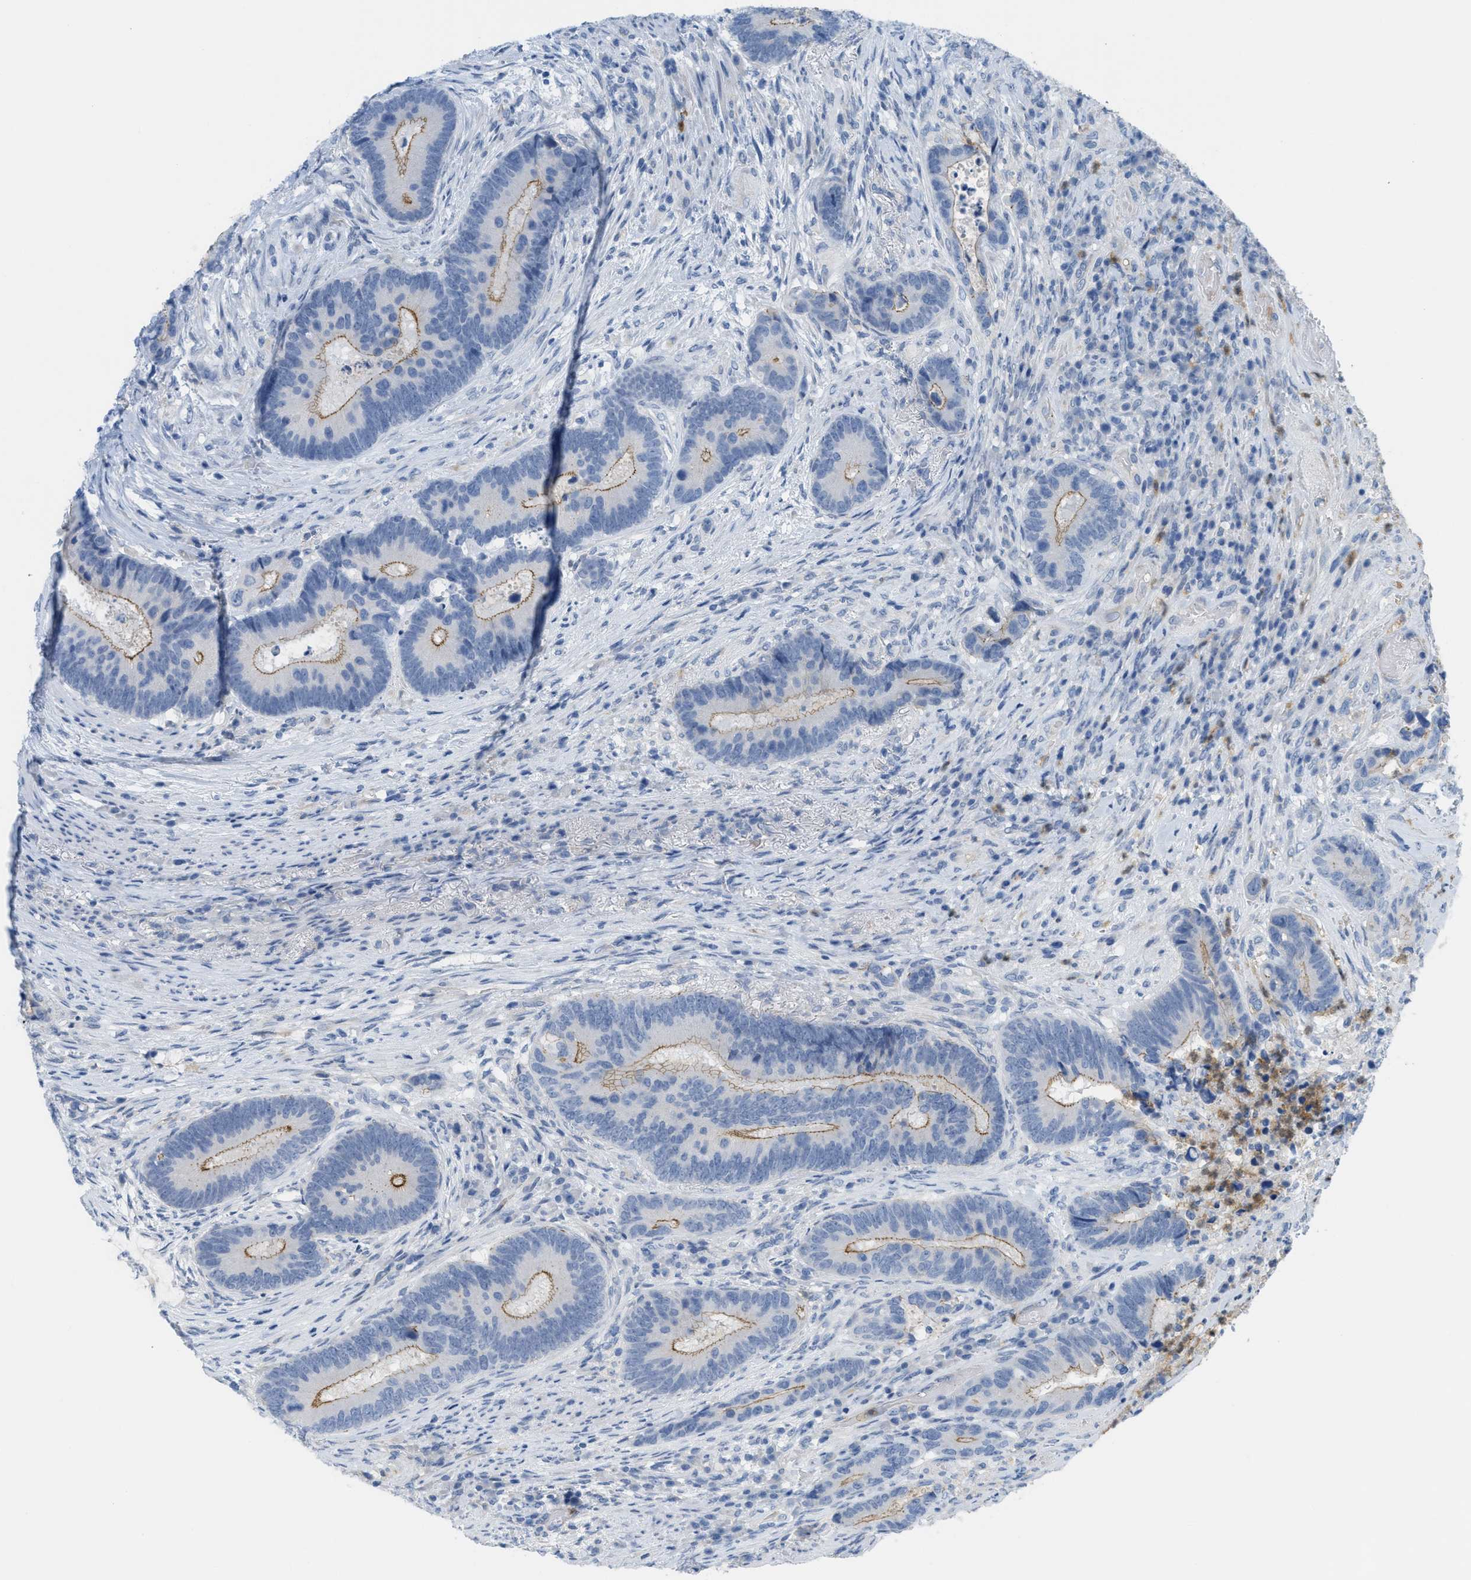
{"staining": {"intensity": "weak", "quantity": "25%-75%", "location": "cytoplasmic/membranous"}, "tissue": "colorectal cancer", "cell_type": "Tumor cells", "image_type": "cancer", "snomed": [{"axis": "morphology", "description": "Adenocarcinoma, NOS"}, {"axis": "topography", "description": "Rectum"}], "caption": "The immunohistochemical stain highlights weak cytoplasmic/membranous expression in tumor cells of colorectal cancer (adenocarcinoma) tissue. Using DAB (3,3'-diaminobenzidine) (brown) and hematoxylin (blue) stains, captured at high magnification using brightfield microscopy.", "gene": "CRB3", "patient": {"sex": "female", "age": 89}}